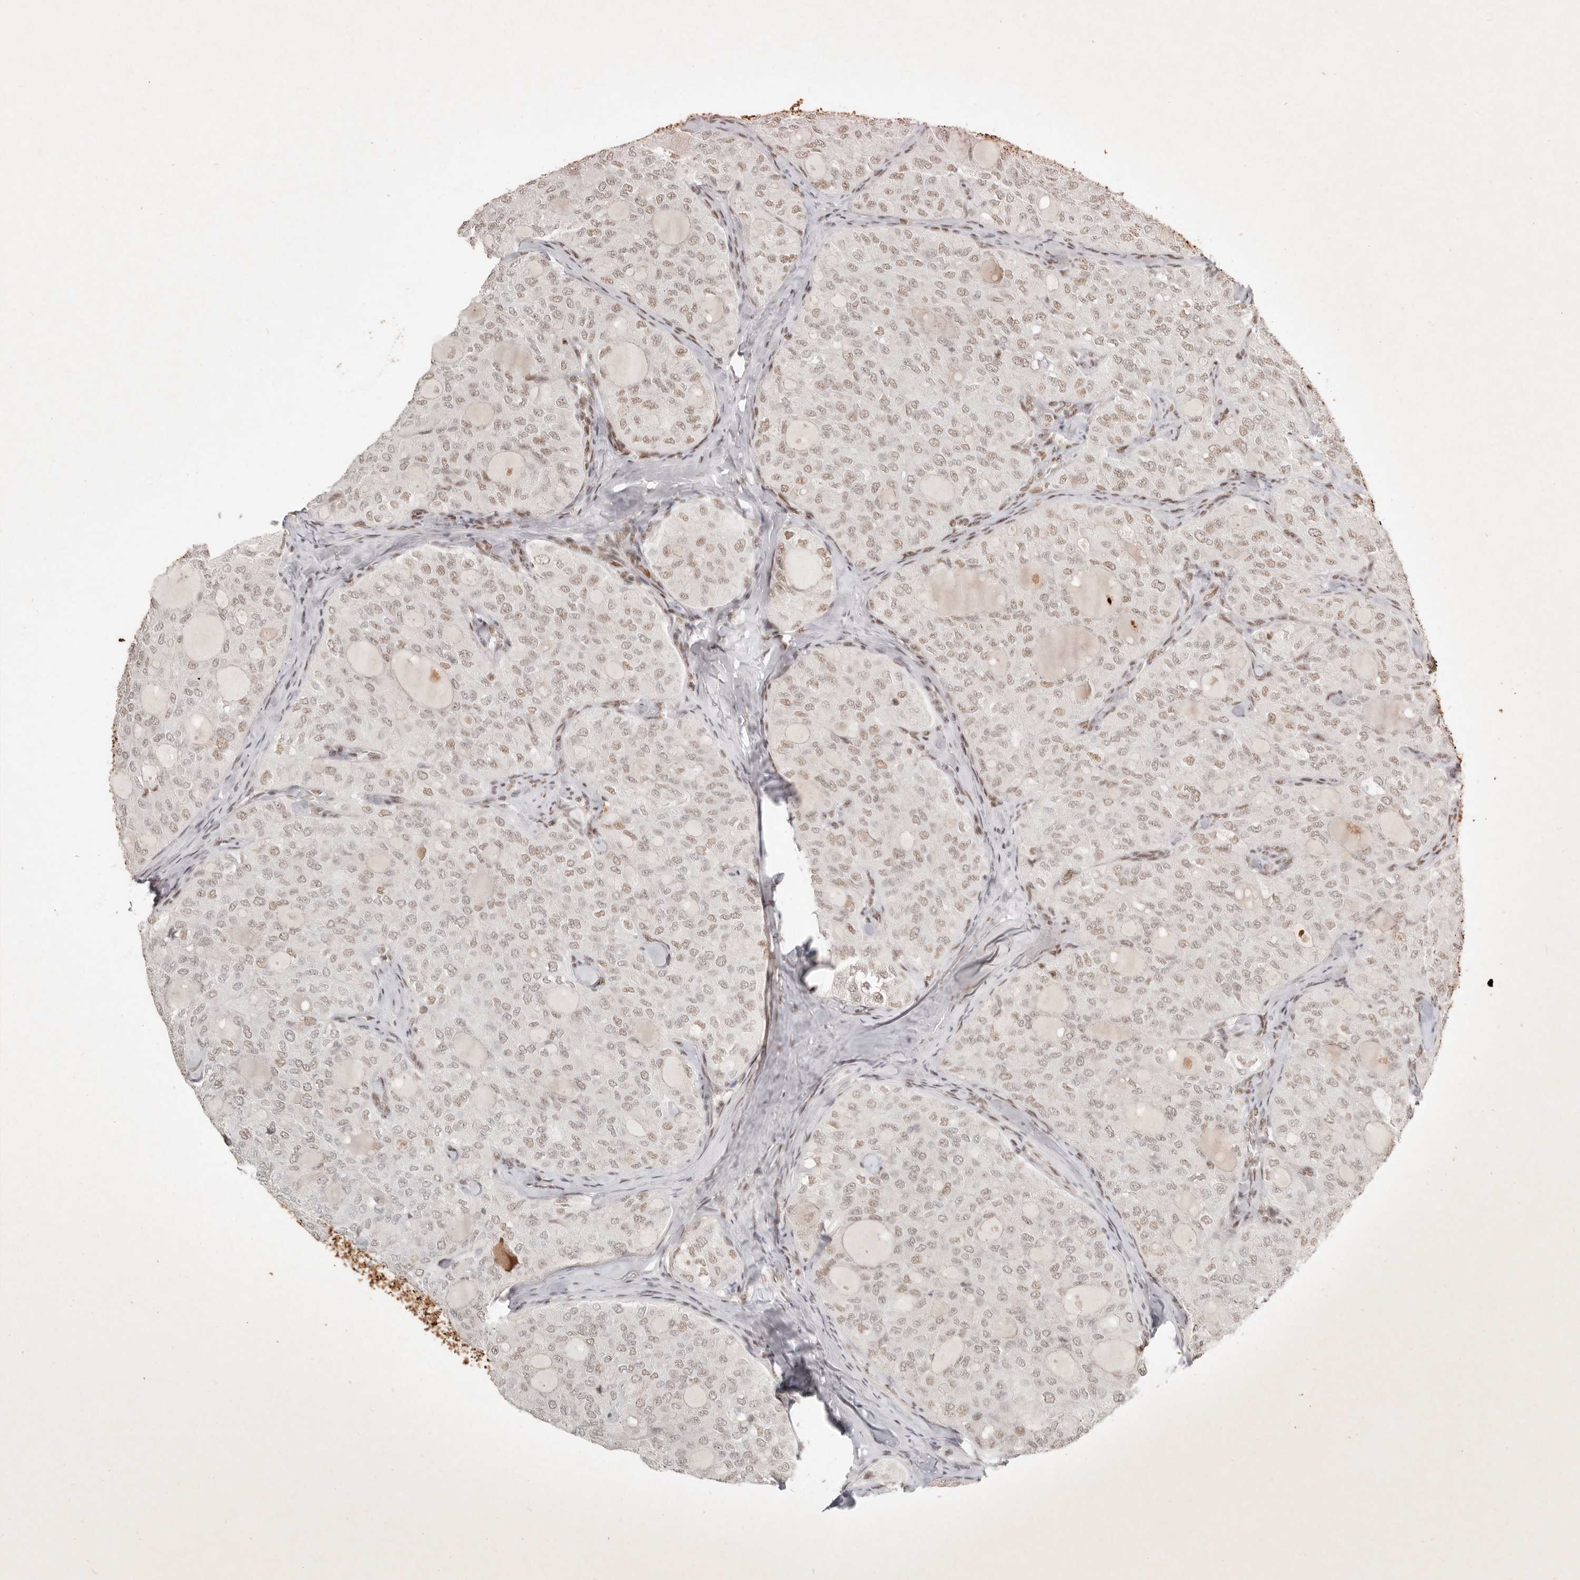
{"staining": {"intensity": "weak", "quantity": ">75%", "location": "nuclear"}, "tissue": "thyroid cancer", "cell_type": "Tumor cells", "image_type": "cancer", "snomed": [{"axis": "morphology", "description": "Follicular adenoma carcinoma, NOS"}, {"axis": "topography", "description": "Thyroid gland"}], "caption": "Protein analysis of thyroid cancer tissue reveals weak nuclear expression in approximately >75% of tumor cells. The protein of interest is shown in brown color, while the nuclei are stained blue.", "gene": "GABPA", "patient": {"sex": "male", "age": 75}}